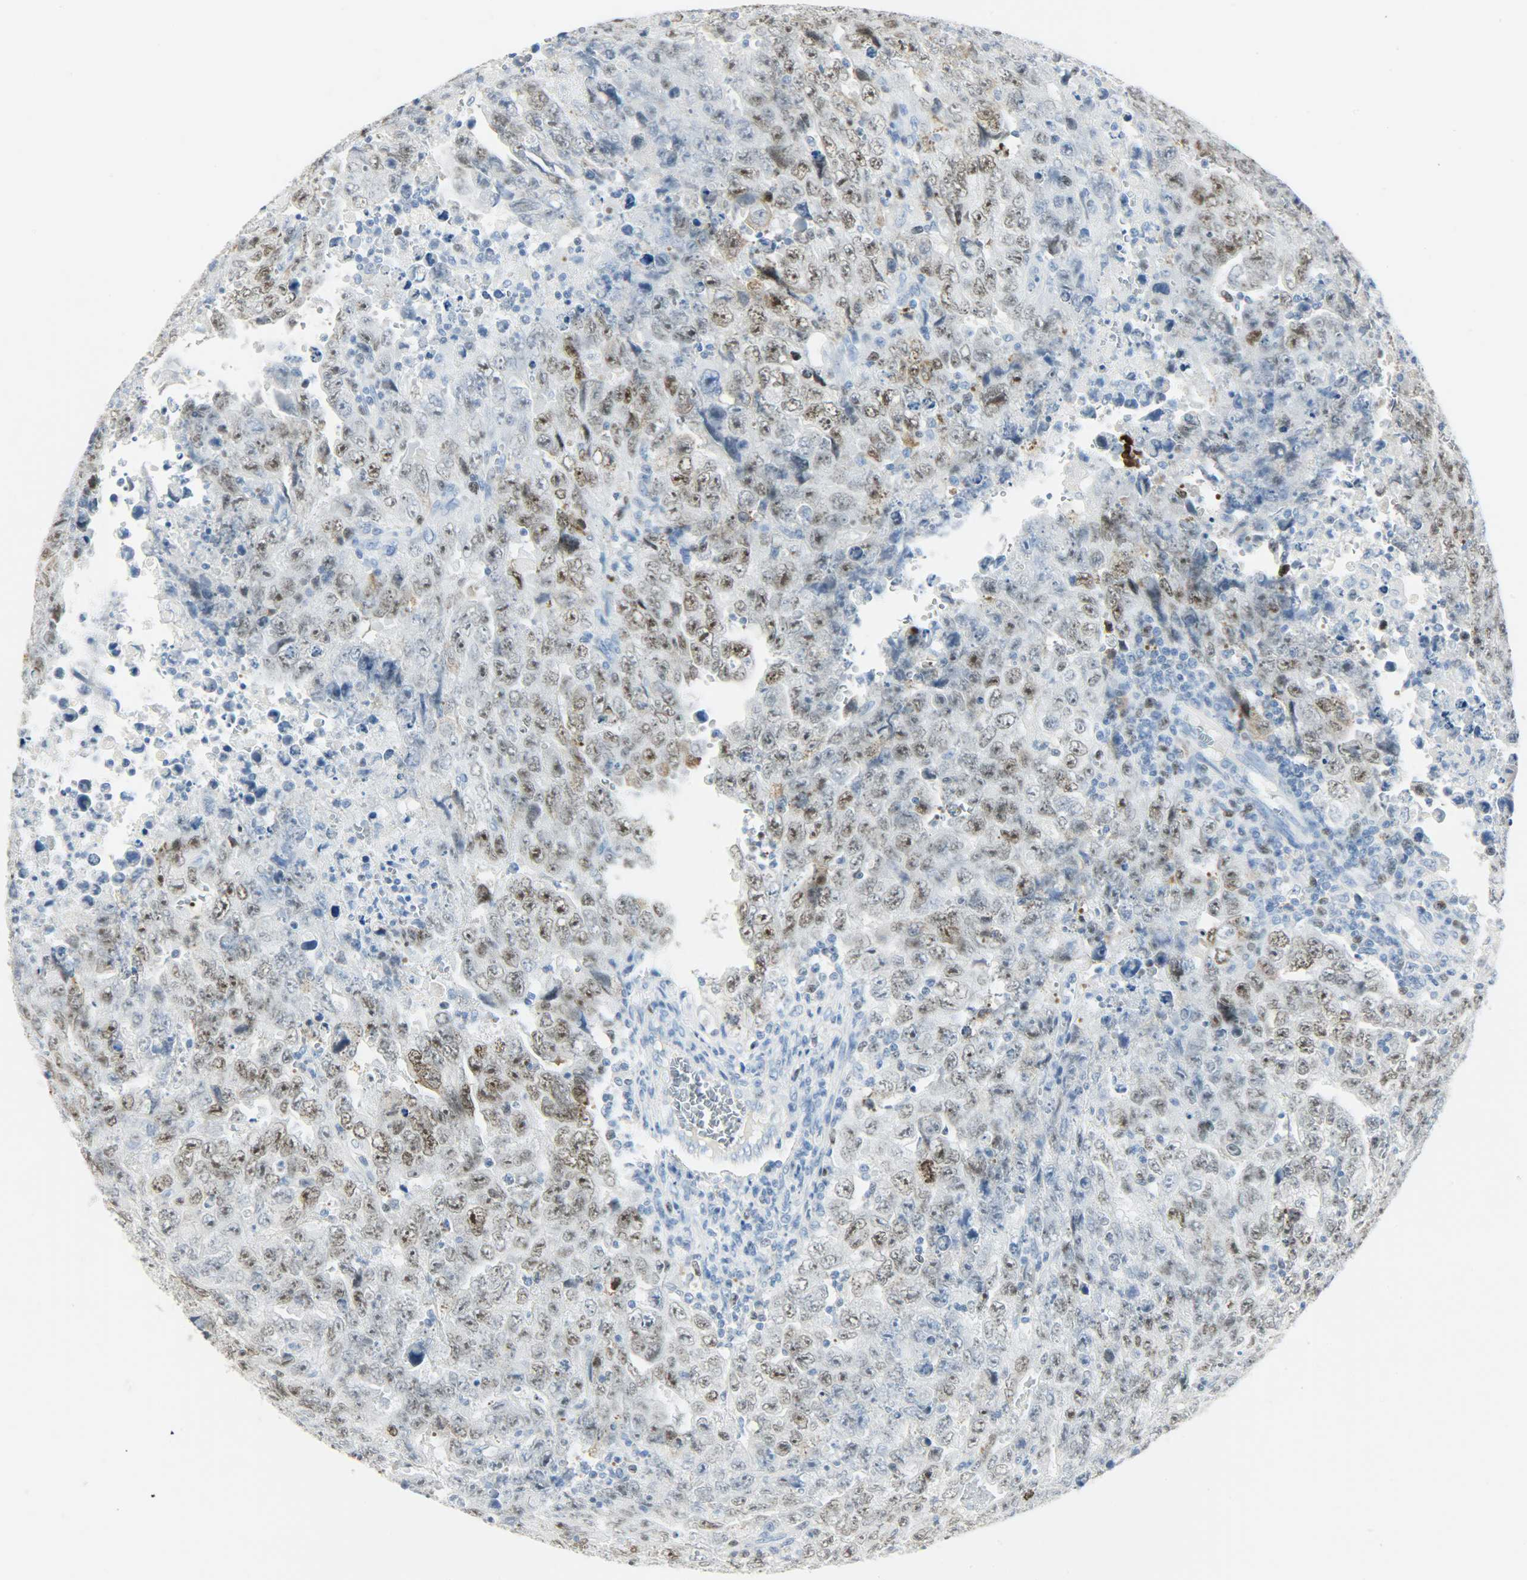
{"staining": {"intensity": "moderate", "quantity": ">75%", "location": "nuclear"}, "tissue": "testis cancer", "cell_type": "Tumor cells", "image_type": "cancer", "snomed": [{"axis": "morphology", "description": "Carcinoma, Embryonal, NOS"}, {"axis": "topography", "description": "Testis"}], "caption": "Immunohistochemistry histopathology image of human embryonal carcinoma (testis) stained for a protein (brown), which shows medium levels of moderate nuclear expression in approximately >75% of tumor cells.", "gene": "HELLS", "patient": {"sex": "male", "age": 28}}